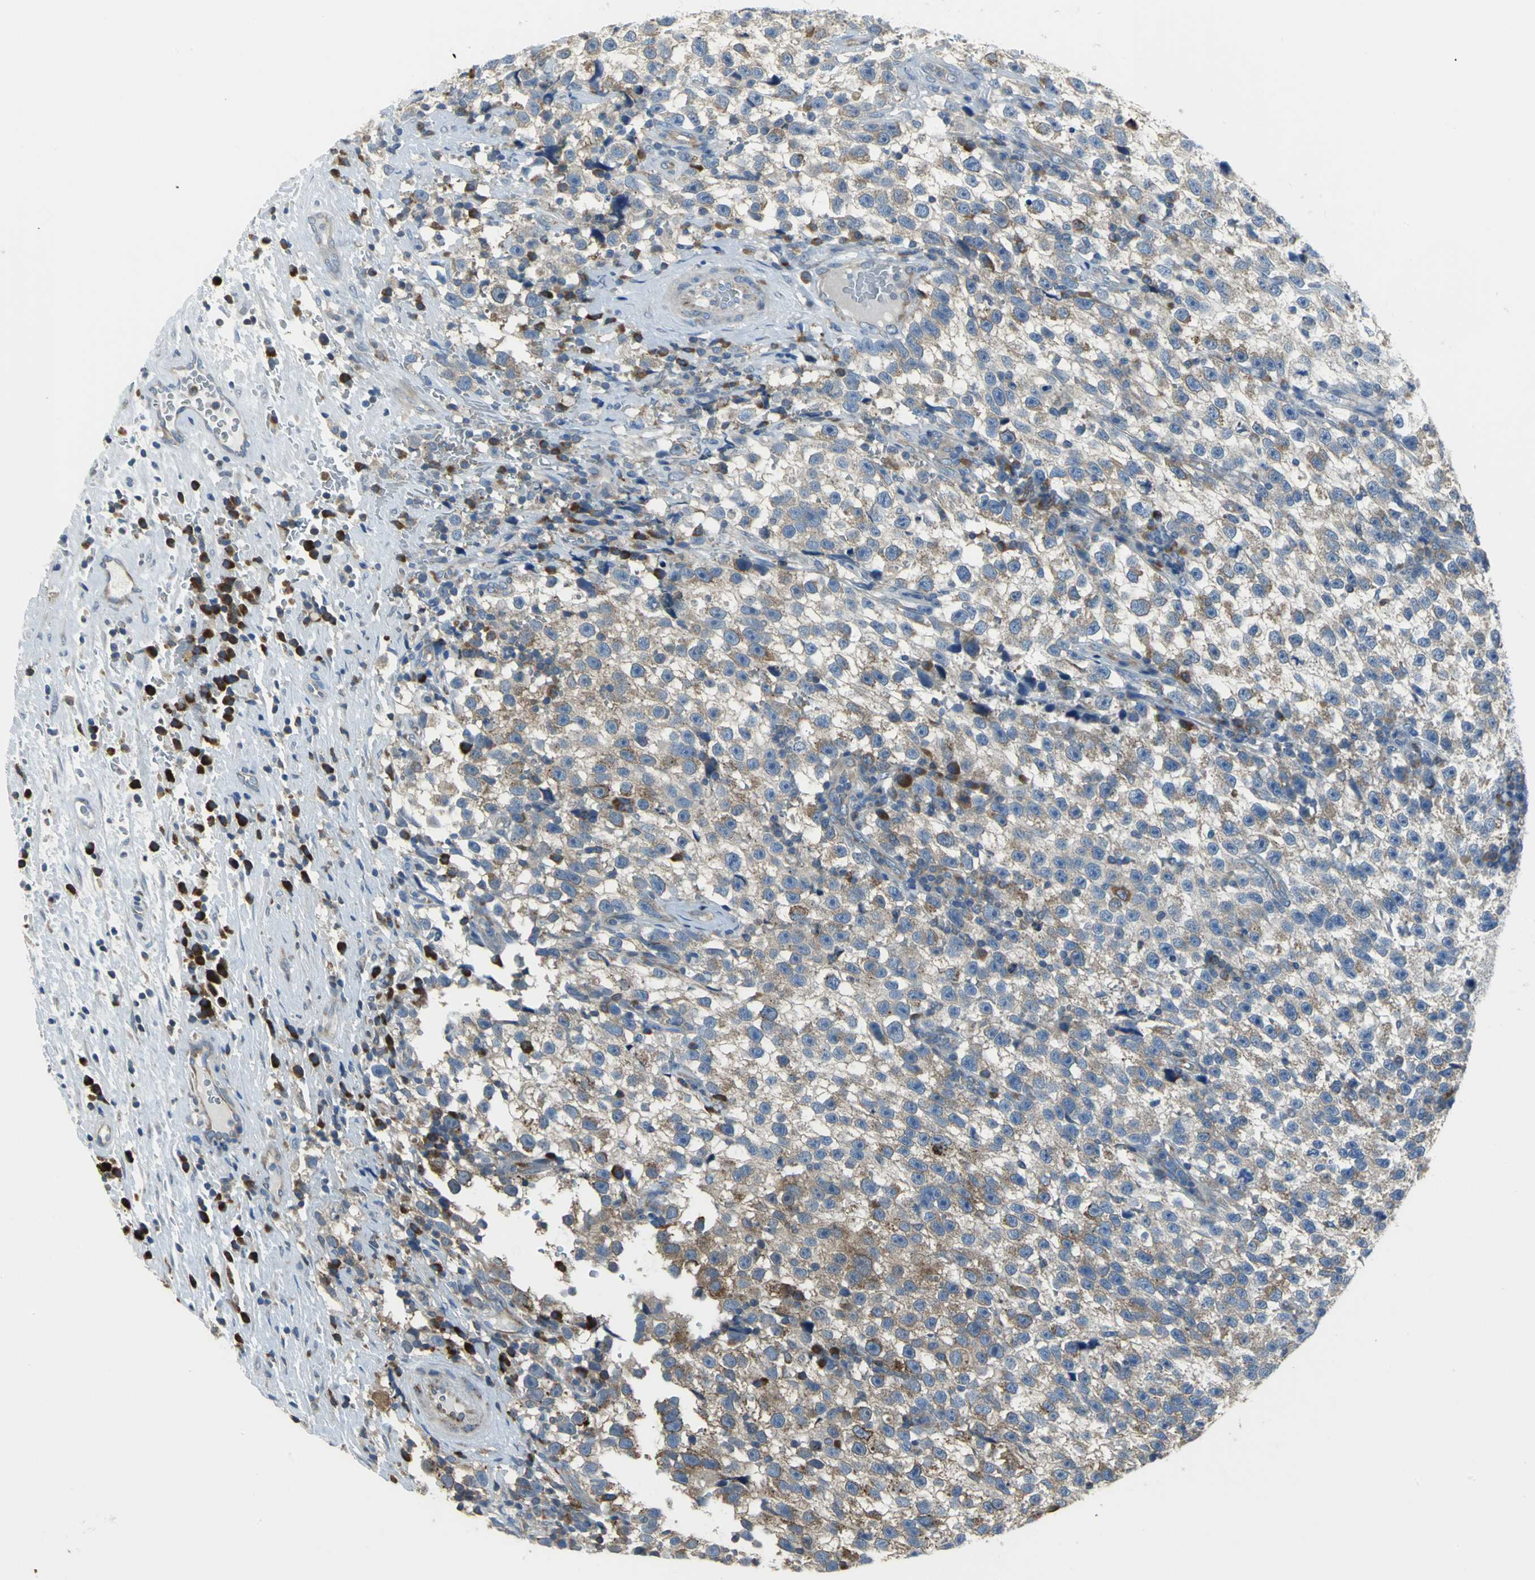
{"staining": {"intensity": "moderate", "quantity": "25%-75%", "location": "cytoplasmic/membranous"}, "tissue": "testis cancer", "cell_type": "Tumor cells", "image_type": "cancer", "snomed": [{"axis": "morphology", "description": "Seminoma, NOS"}, {"axis": "topography", "description": "Testis"}], "caption": "The image shows staining of testis cancer (seminoma), revealing moderate cytoplasmic/membranous protein expression (brown color) within tumor cells.", "gene": "EIF5A", "patient": {"sex": "male", "age": 33}}